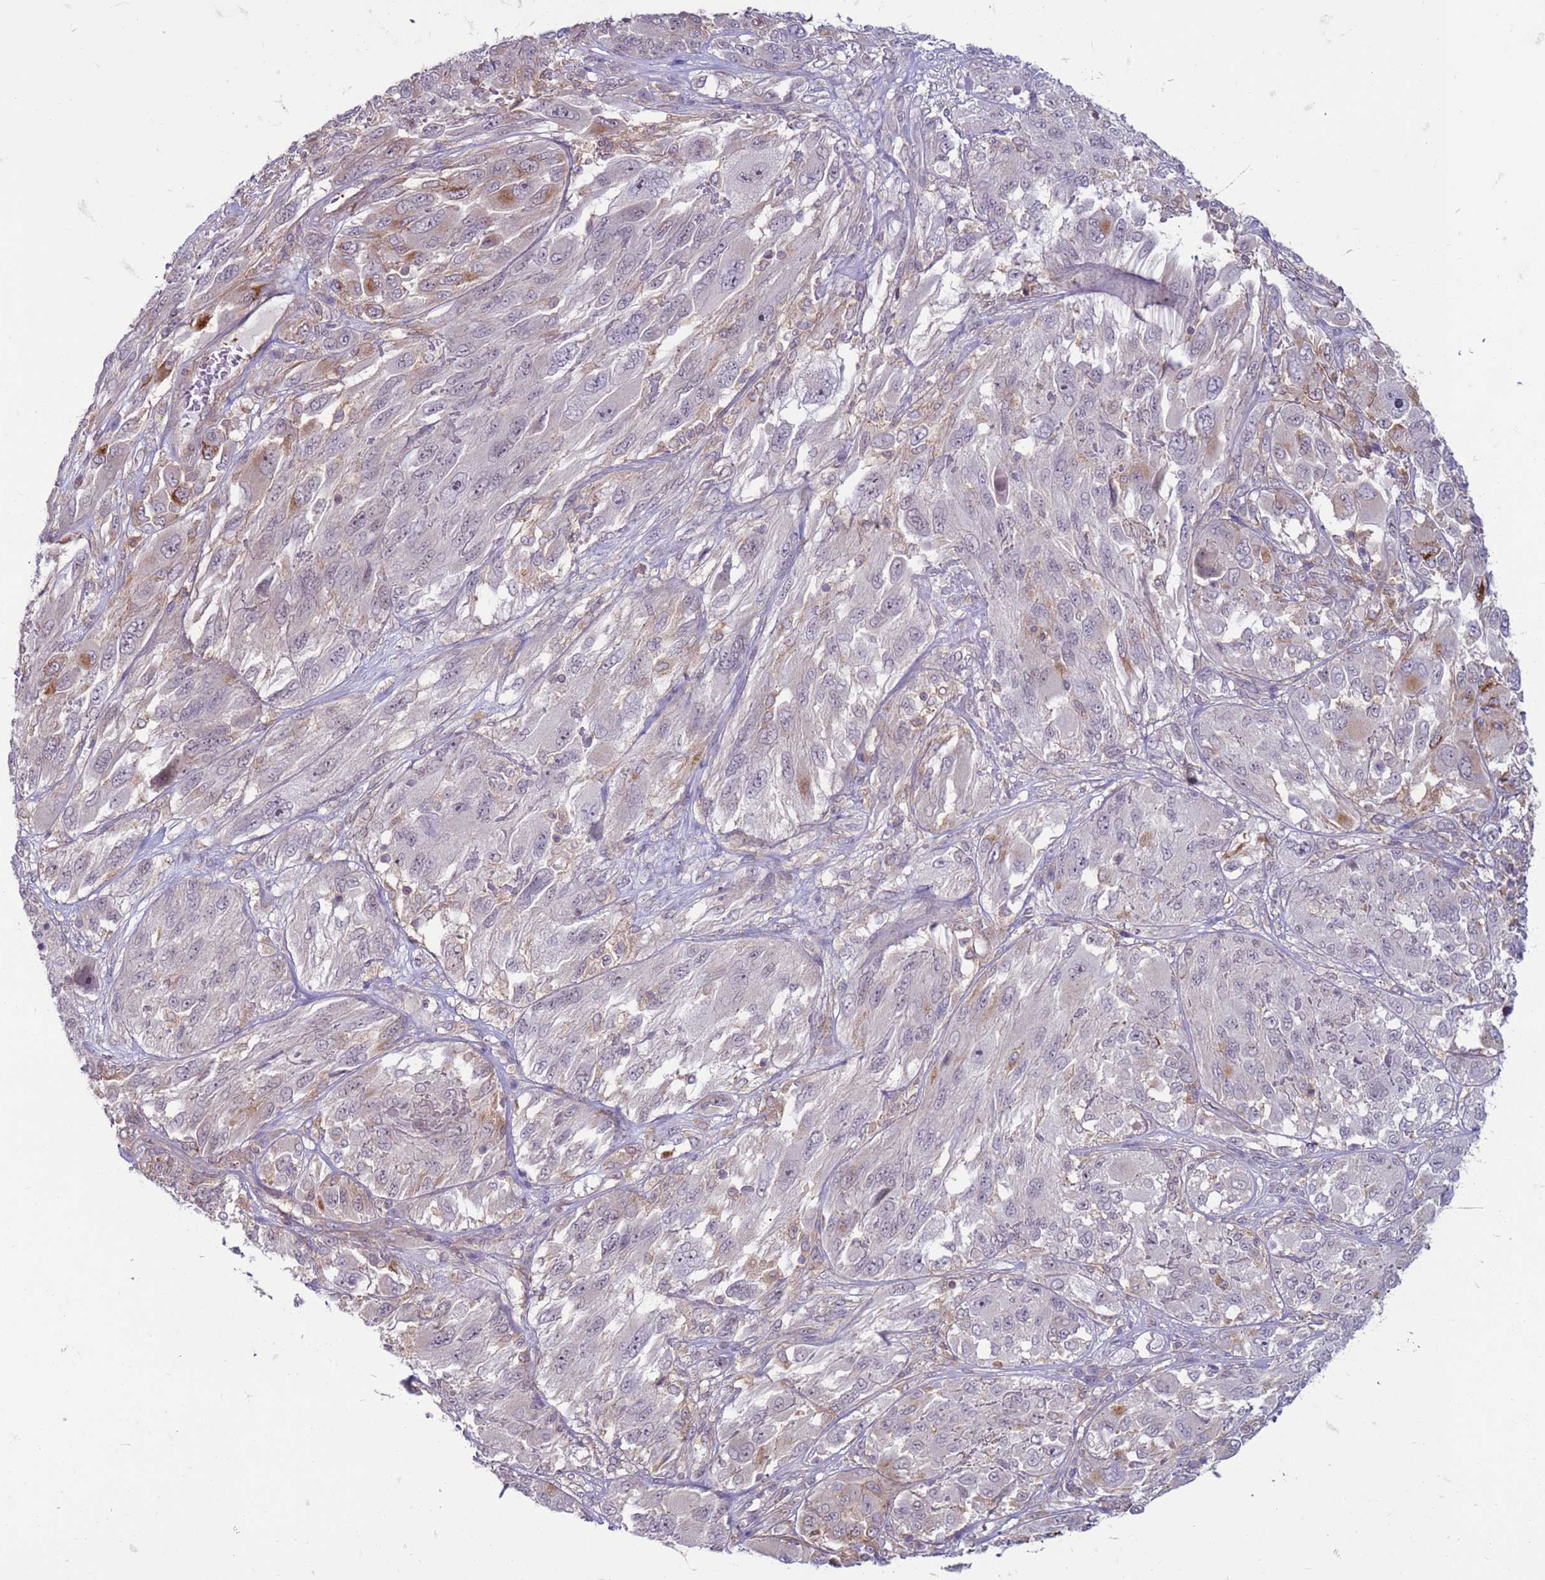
{"staining": {"intensity": "negative", "quantity": "none", "location": "none"}, "tissue": "melanoma", "cell_type": "Tumor cells", "image_type": "cancer", "snomed": [{"axis": "morphology", "description": "Malignant melanoma, NOS"}, {"axis": "topography", "description": "Skin"}], "caption": "High magnification brightfield microscopy of melanoma stained with DAB (3,3'-diaminobenzidine) (brown) and counterstained with hematoxylin (blue): tumor cells show no significant staining.", "gene": "SLC15A3", "patient": {"sex": "female", "age": 91}}